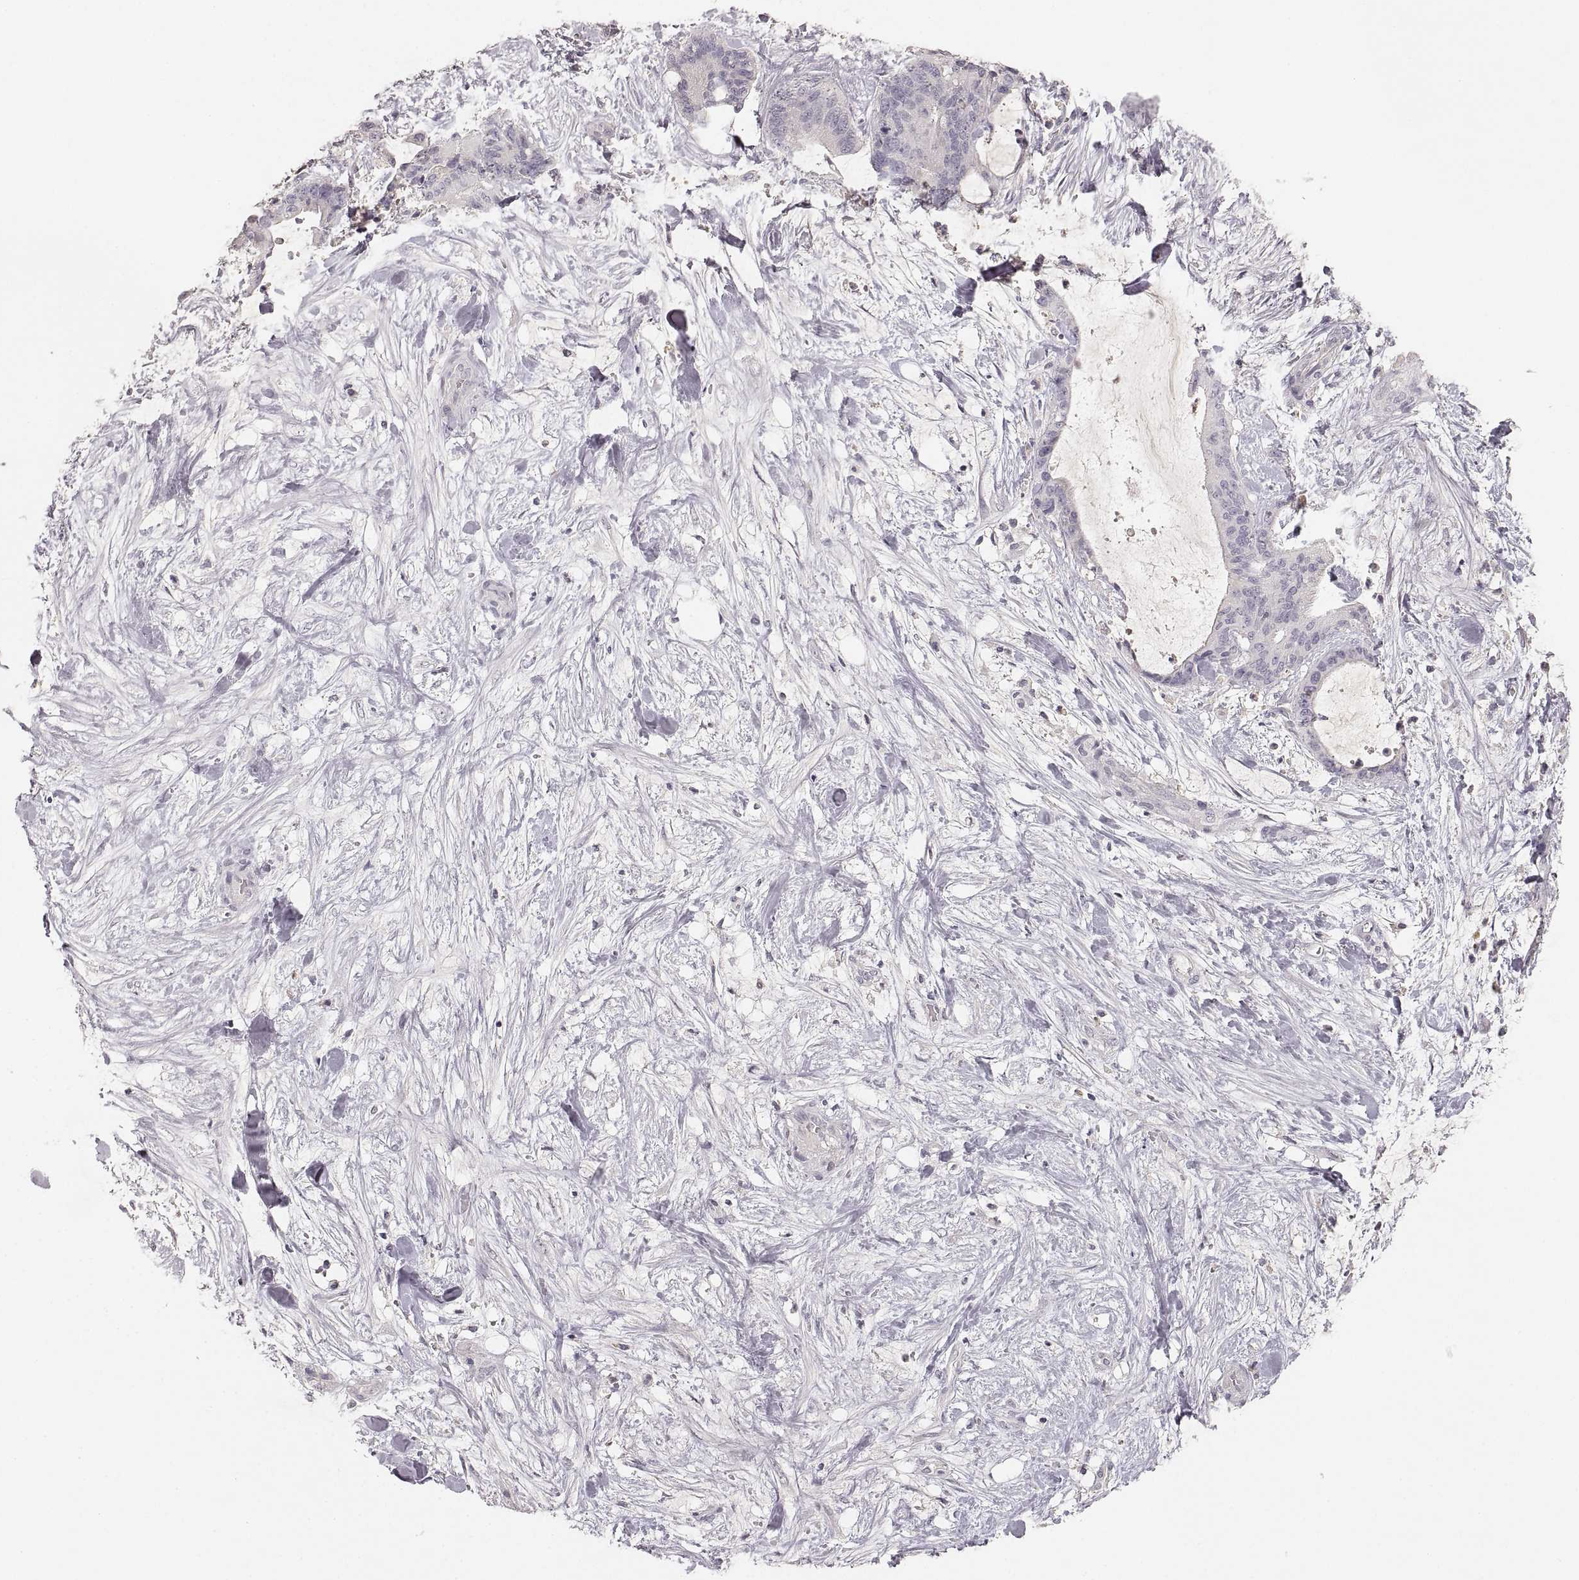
{"staining": {"intensity": "negative", "quantity": "none", "location": "none"}, "tissue": "liver cancer", "cell_type": "Tumor cells", "image_type": "cancer", "snomed": [{"axis": "morphology", "description": "Cholangiocarcinoma"}, {"axis": "topography", "description": "Liver"}], "caption": "IHC of human liver cholangiocarcinoma displays no positivity in tumor cells.", "gene": "RUNDC3A", "patient": {"sex": "female", "age": 73}}